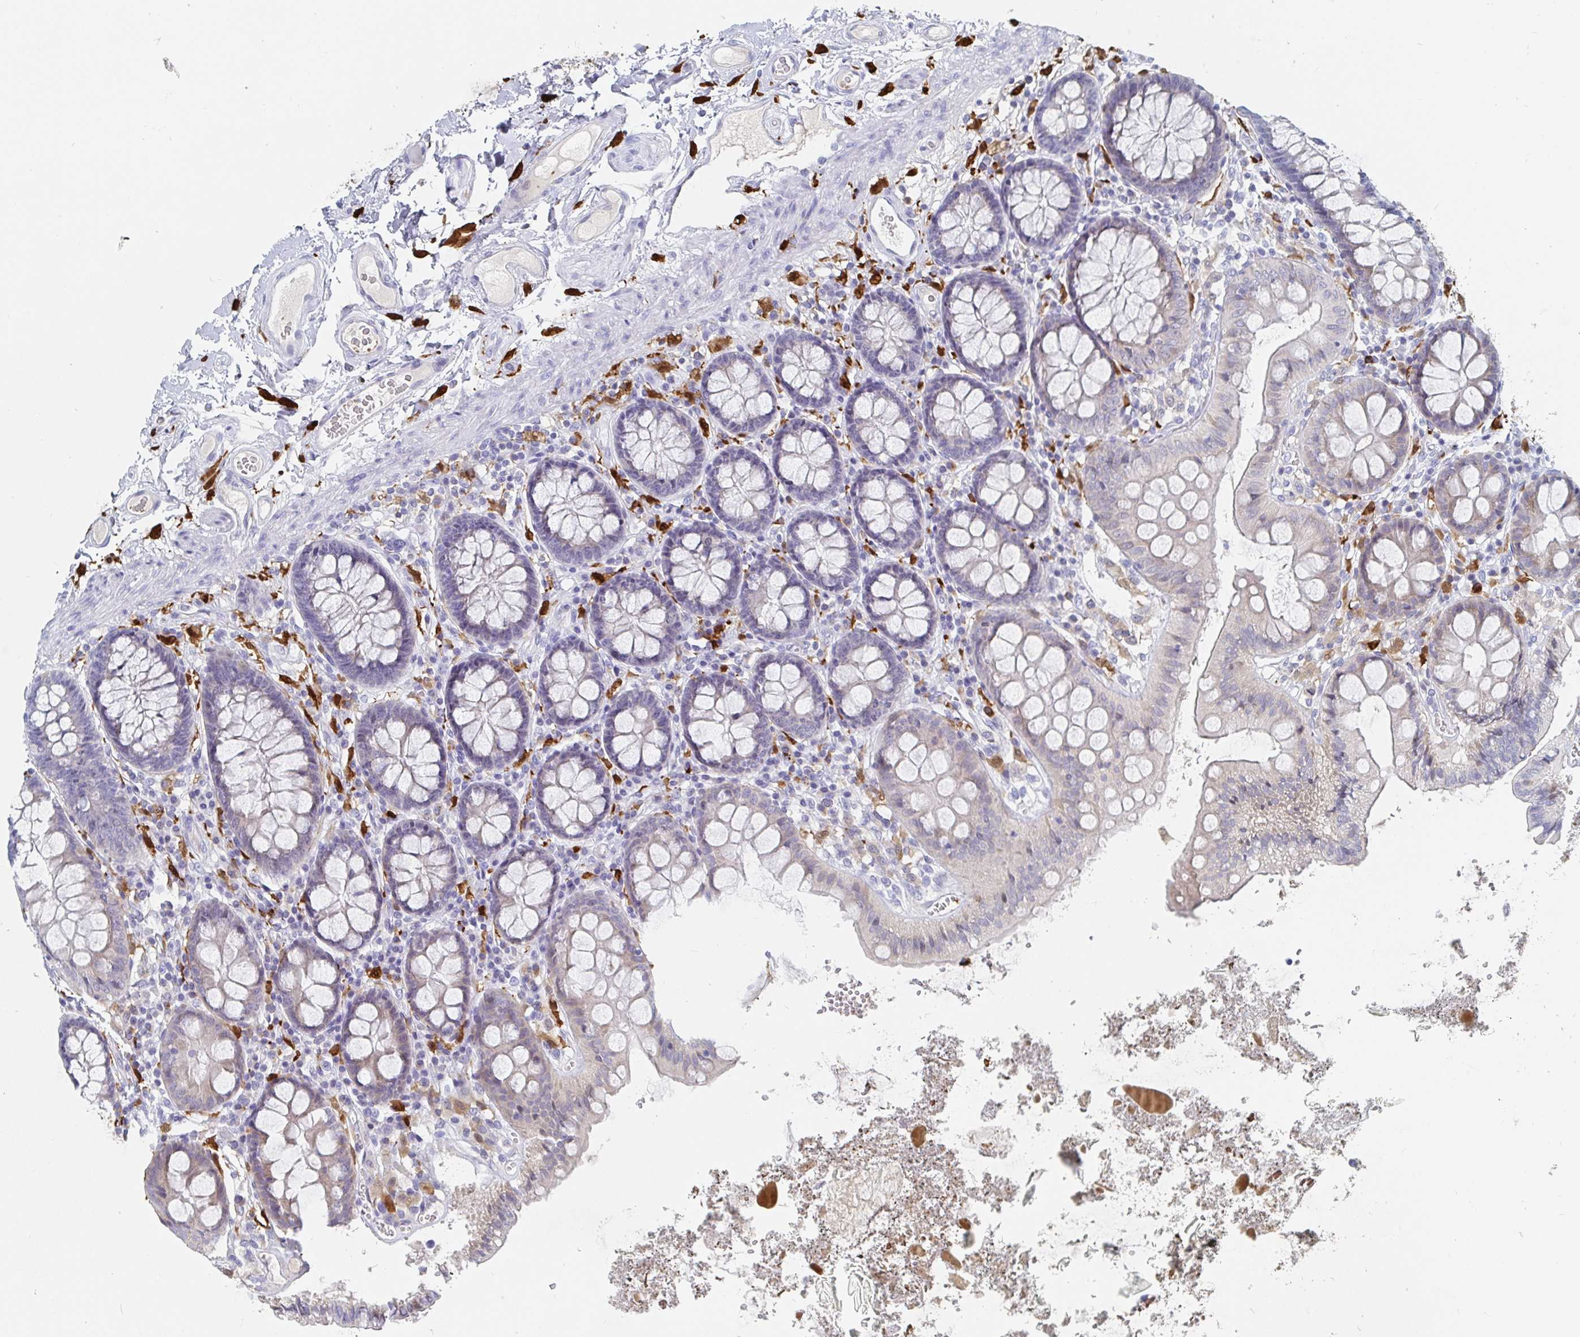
{"staining": {"intensity": "negative", "quantity": "none", "location": "none"}, "tissue": "colon", "cell_type": "Endothelial cells", "image_type": "normal", "snomed": [{"axis": "morphology", "description": "Normal tissue, NOS"}, {"axis": "topography", "description": "Colon"}], "caption": "Histopathology image shows no significant protein expression in endothelial cells of unremarkable colon.", "gene": "OR2A1", "patient": {"sex": "male", "age": 84}}